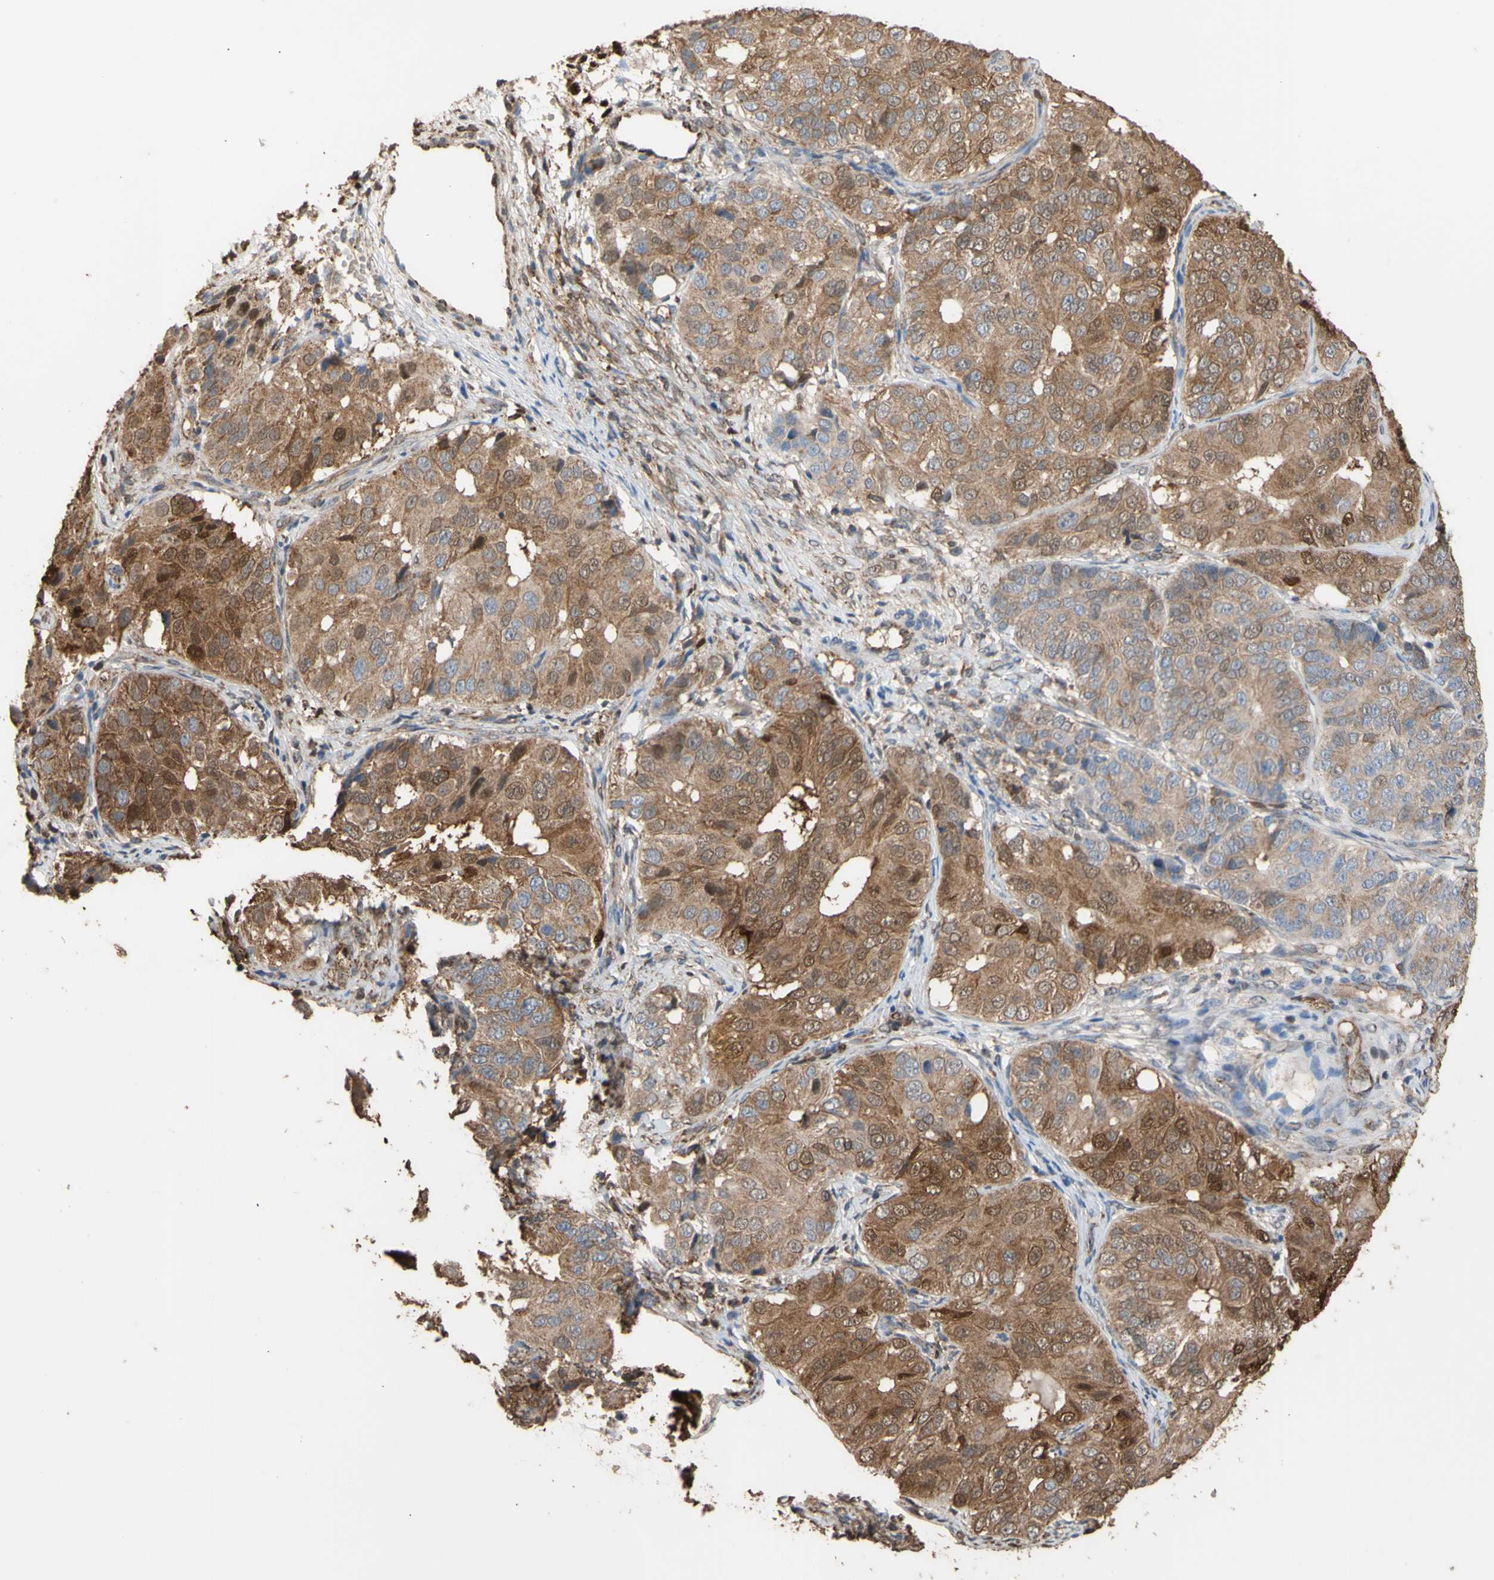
{"staining": {"intensity": "moderate", "quantity": ">75%", "location": "cytoplasmic/membranous,nuclear"}, "tissue": "ovarian cancer", "cell_type": "Tumor cells", "image_type": "cancer", "snomed": [{"axis": "morphology", "description": "Carcinoma, endometroid"}, {"axis": "topography", "description": "Ovary"}], "caption": "This image displays immunohistochemistry (IHC) staining of ovarian cancer (endometroid carcinoma), with medium moderate cytoplasmic/membranous and nuclear staining in approximately >75% of tumor cells.", "gene": "ALDH9A1", "patient": {"sex": "female", "age": 51}}